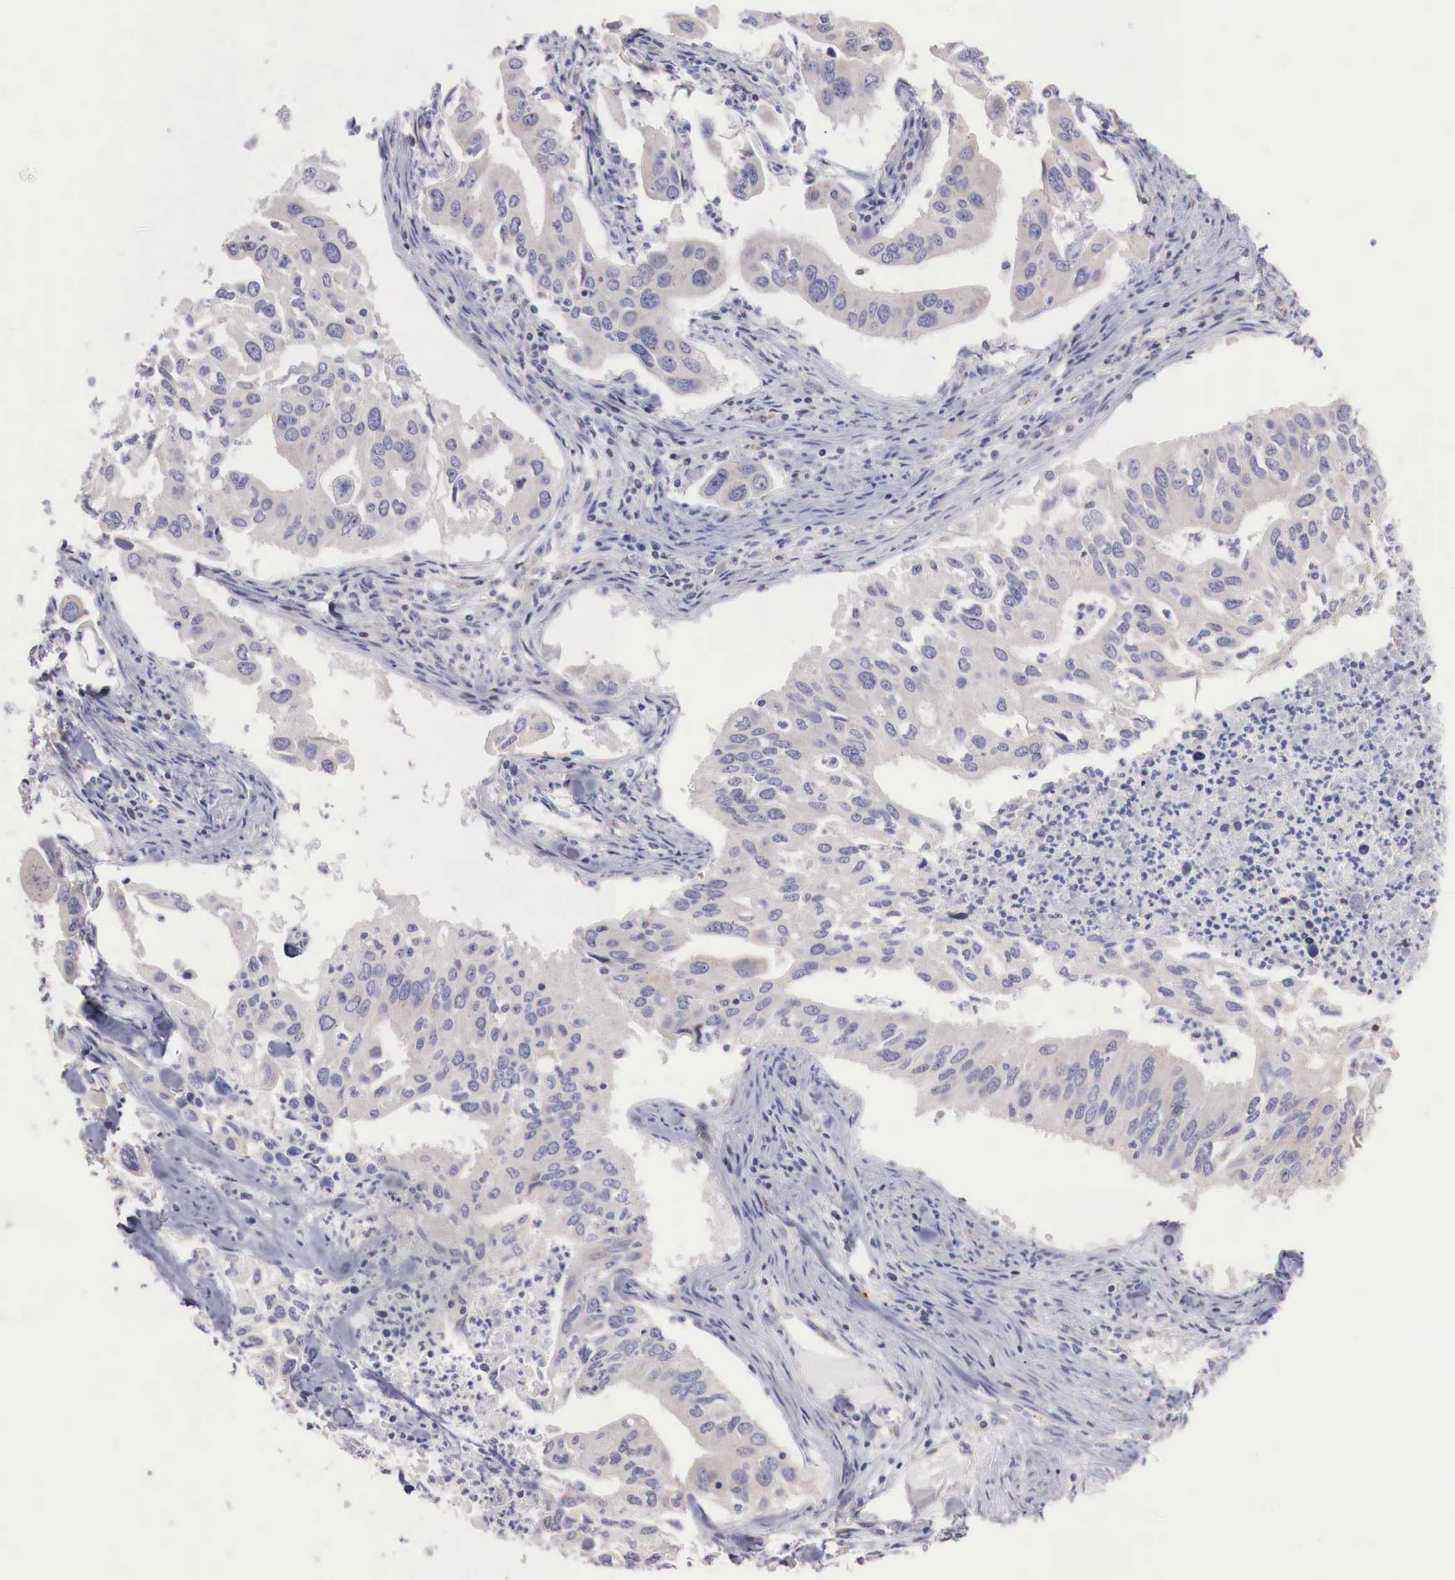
{"staining": {"intensity": "negative", "quantity": "none", "location": "none"}, "tissue": "lung cancer", "cell_type": "Tumor cells", "image_type": "cancer", "snomed": [{"axis": "morphology", "description": "Adenocarcinoma, NOS"}, {"axis": "topography", "description": "Lung"}], "caption": "Tumor cells show no significant positivity in lung cancer.", "gene": "CLCN5", "patient": {"sex": "male", "age": 48}}